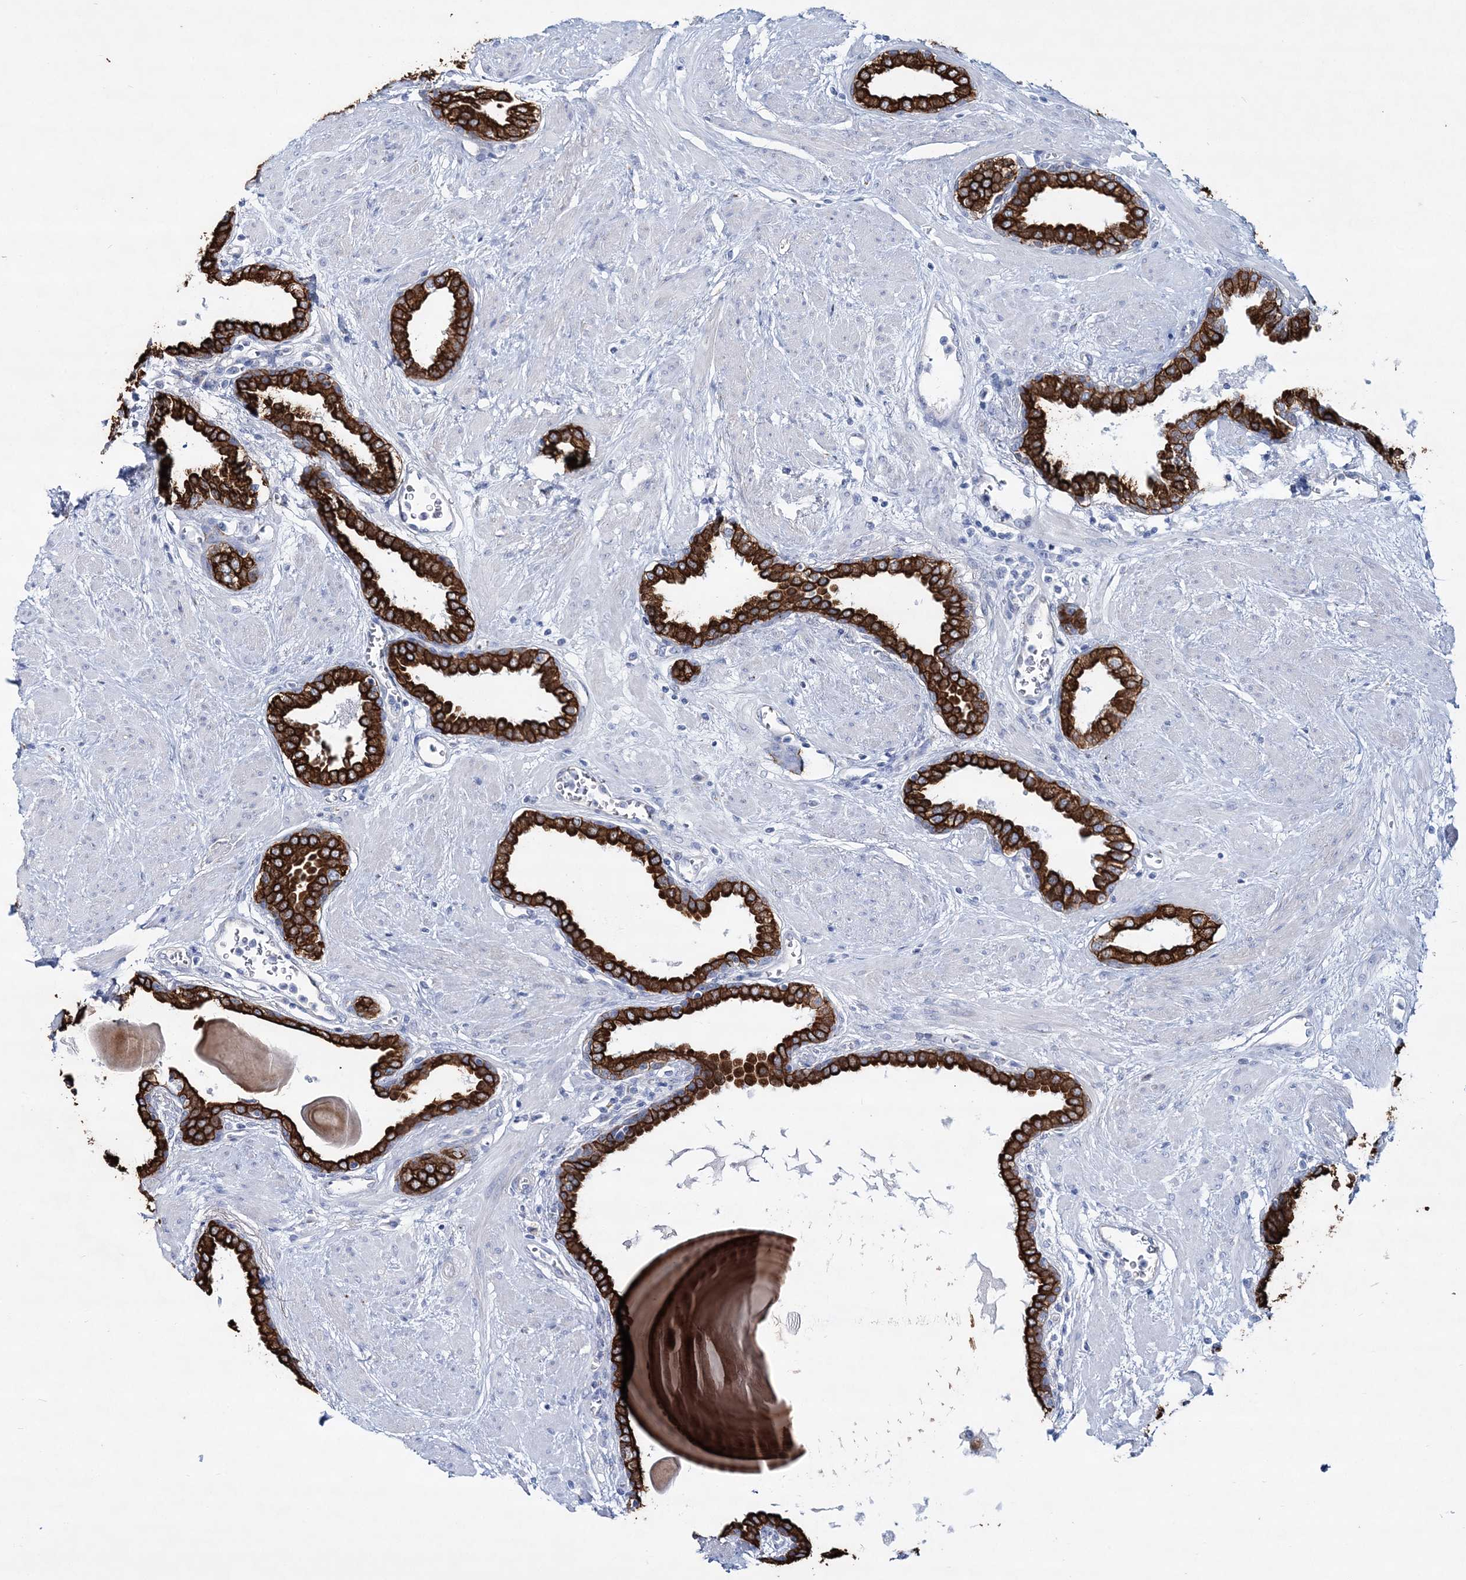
{"staining": {"intensity": "strong", "quantity": ">75%", "location": "cytoplasmic/membranous"}, "tissue": "prostate", "cell_type": "Glandular cells", "image_type": "normal", "snomed": [{"axis": "morphology", "description": "Normal tissue, NOS"}, {"axis": "topography", "description": "Prostate"}], "caption": "The photomicrograph demonstrates a brown stain indicating the presence of a protein in the cytoplasmic/membranous of glandular cells in prostate. The staining is performed using DAB brown chromogen to label protein expression. The nuclei are counter-stained blue using hematoxylin.", "gene": "ADGRL1", "patient": {"sex": "male", "age": 51}}